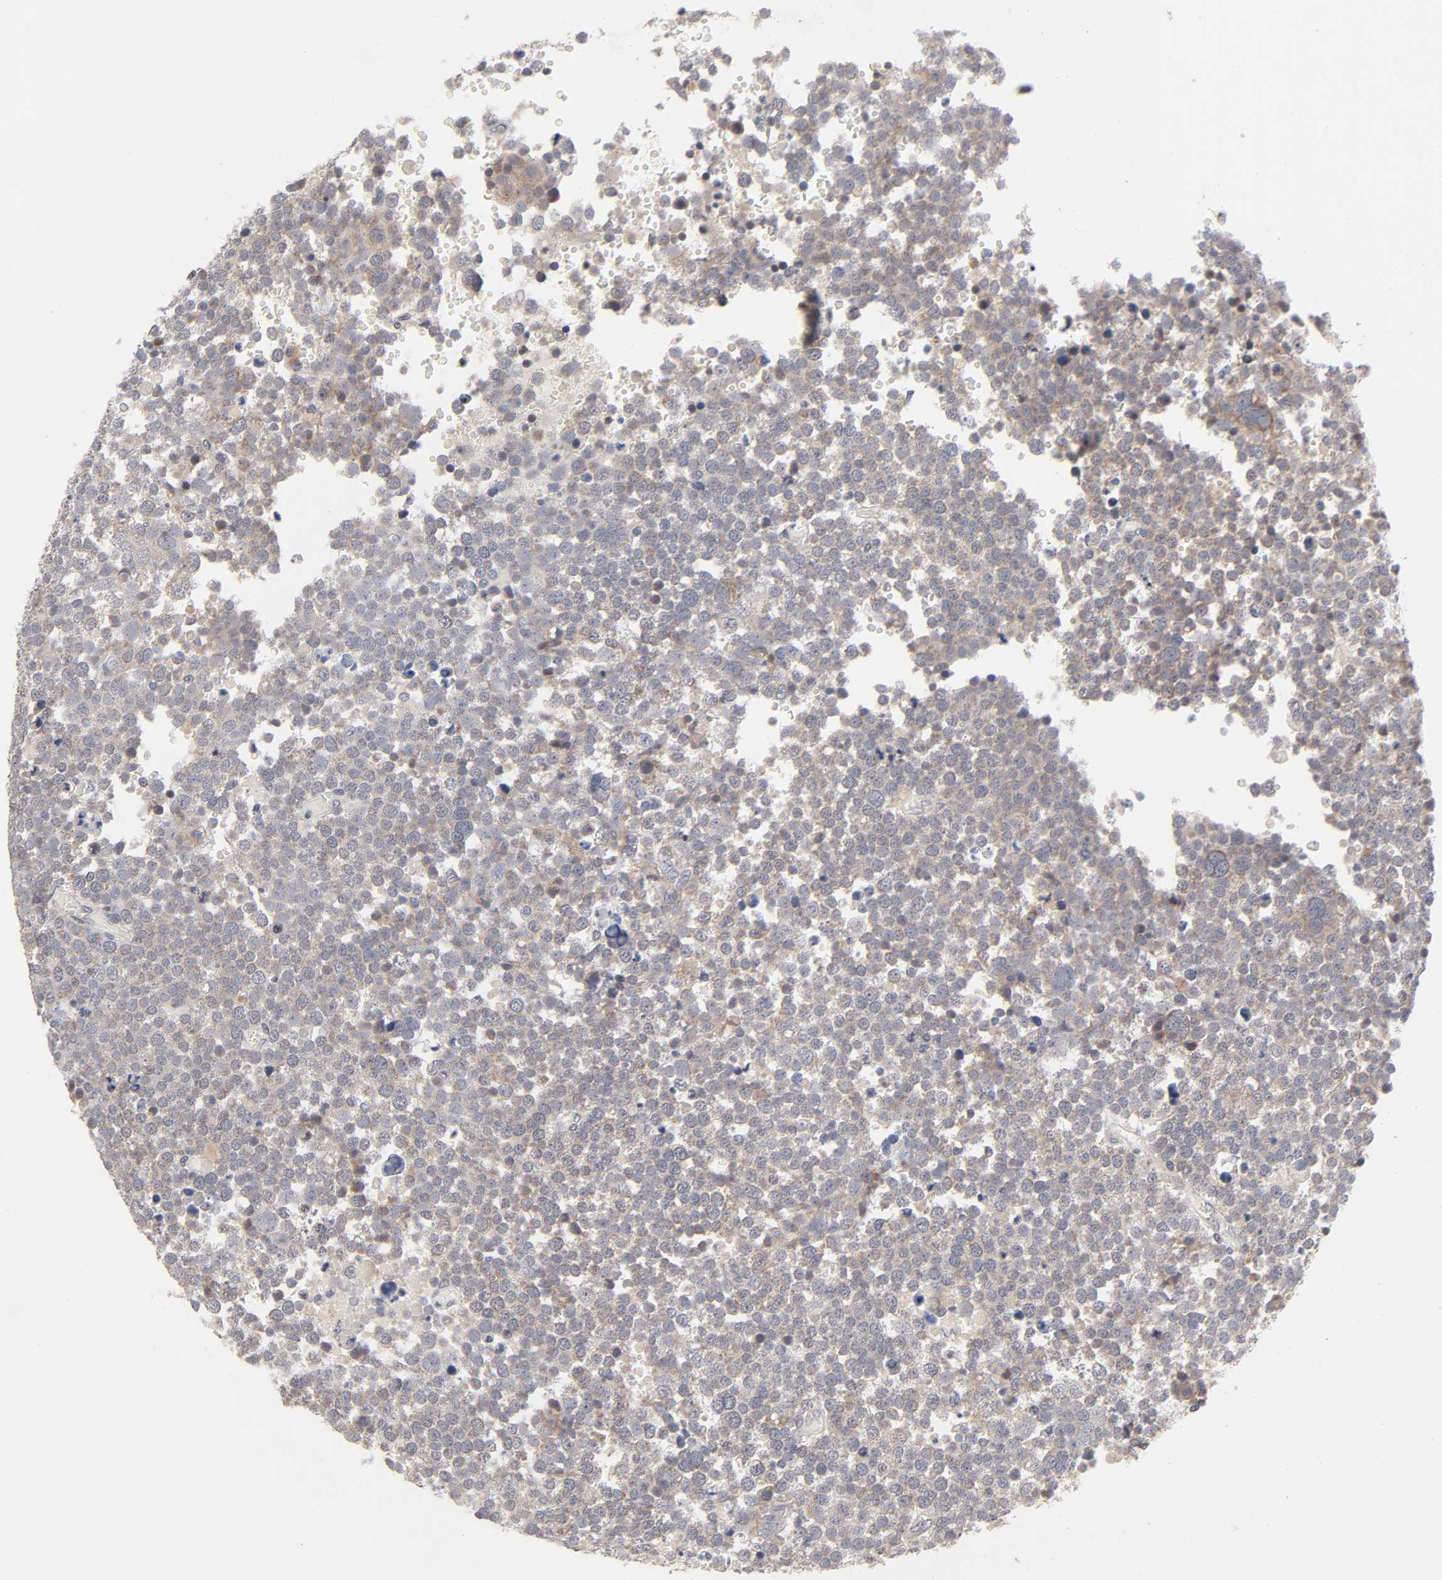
{"staining": {"intensity": "moderate", "quantity": ">75%", "location": "cytoplasmic/membranous"}, "tissue": "testis cancer", "cell_type": "Tumor cells", "image_type": "cancer", "snomed": [{"axis": "morphology", "description": "Seminoma, NOS"}, {"axis": "topography", "description": "Testis"}], "caption": "Tumor cells show moderate cytoplasmic/membranous positivity in approximately >75% of cells in testis cancer (seminoma).", "gene": "AUH", "patient": {"sex": "male", "age": 71}}